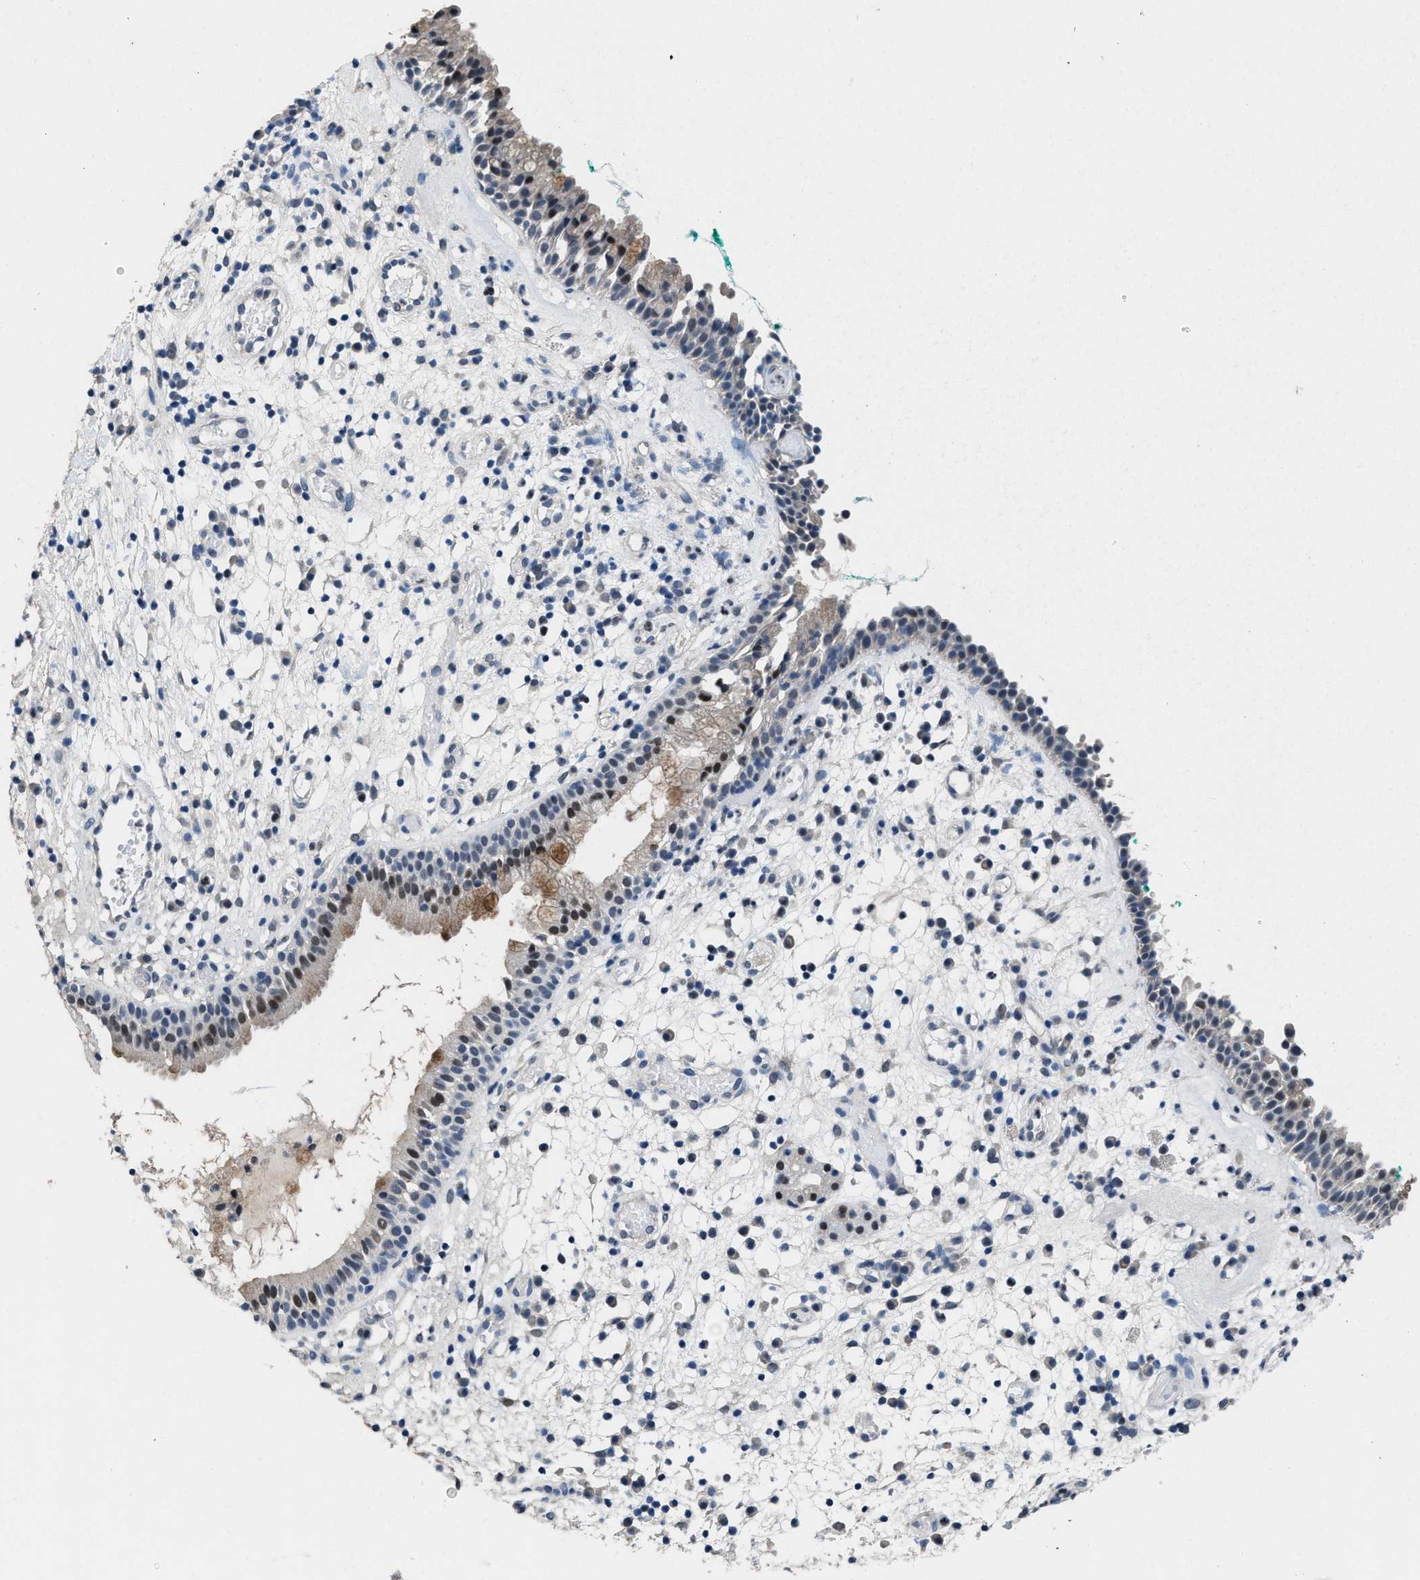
{"staining": {"intensity": "moderate", "quantity": "25%-75%", "location": "nuclear"}, "tissue": "nasopharynx", "cell_type": "Respiratory epithelial cells", "image_type": "normal", "snomed": [{"axis": "morphology", "description": "Normal tissue, NOS"}, {"axis": "morphology", "description": "Basal cell carcinoma"}, {"axis": "topography", "description": "Cartilage tissue"}, {"axis": "topography", "description": "Nasopharynx"}, {"axis": "topography", "description": "Oral tissue"}], "caption": "Moderate nuclear positivity is appreciated in approximately 25%-75% of respiratory epithelial cells in normal nasopharynx. (DAB (3,3'-diaminobenzidine) = brown stain, brightfield microscopy at high magnification).", "gene": "ZNF20", "patient": {"sex": "female", "age": 77}}